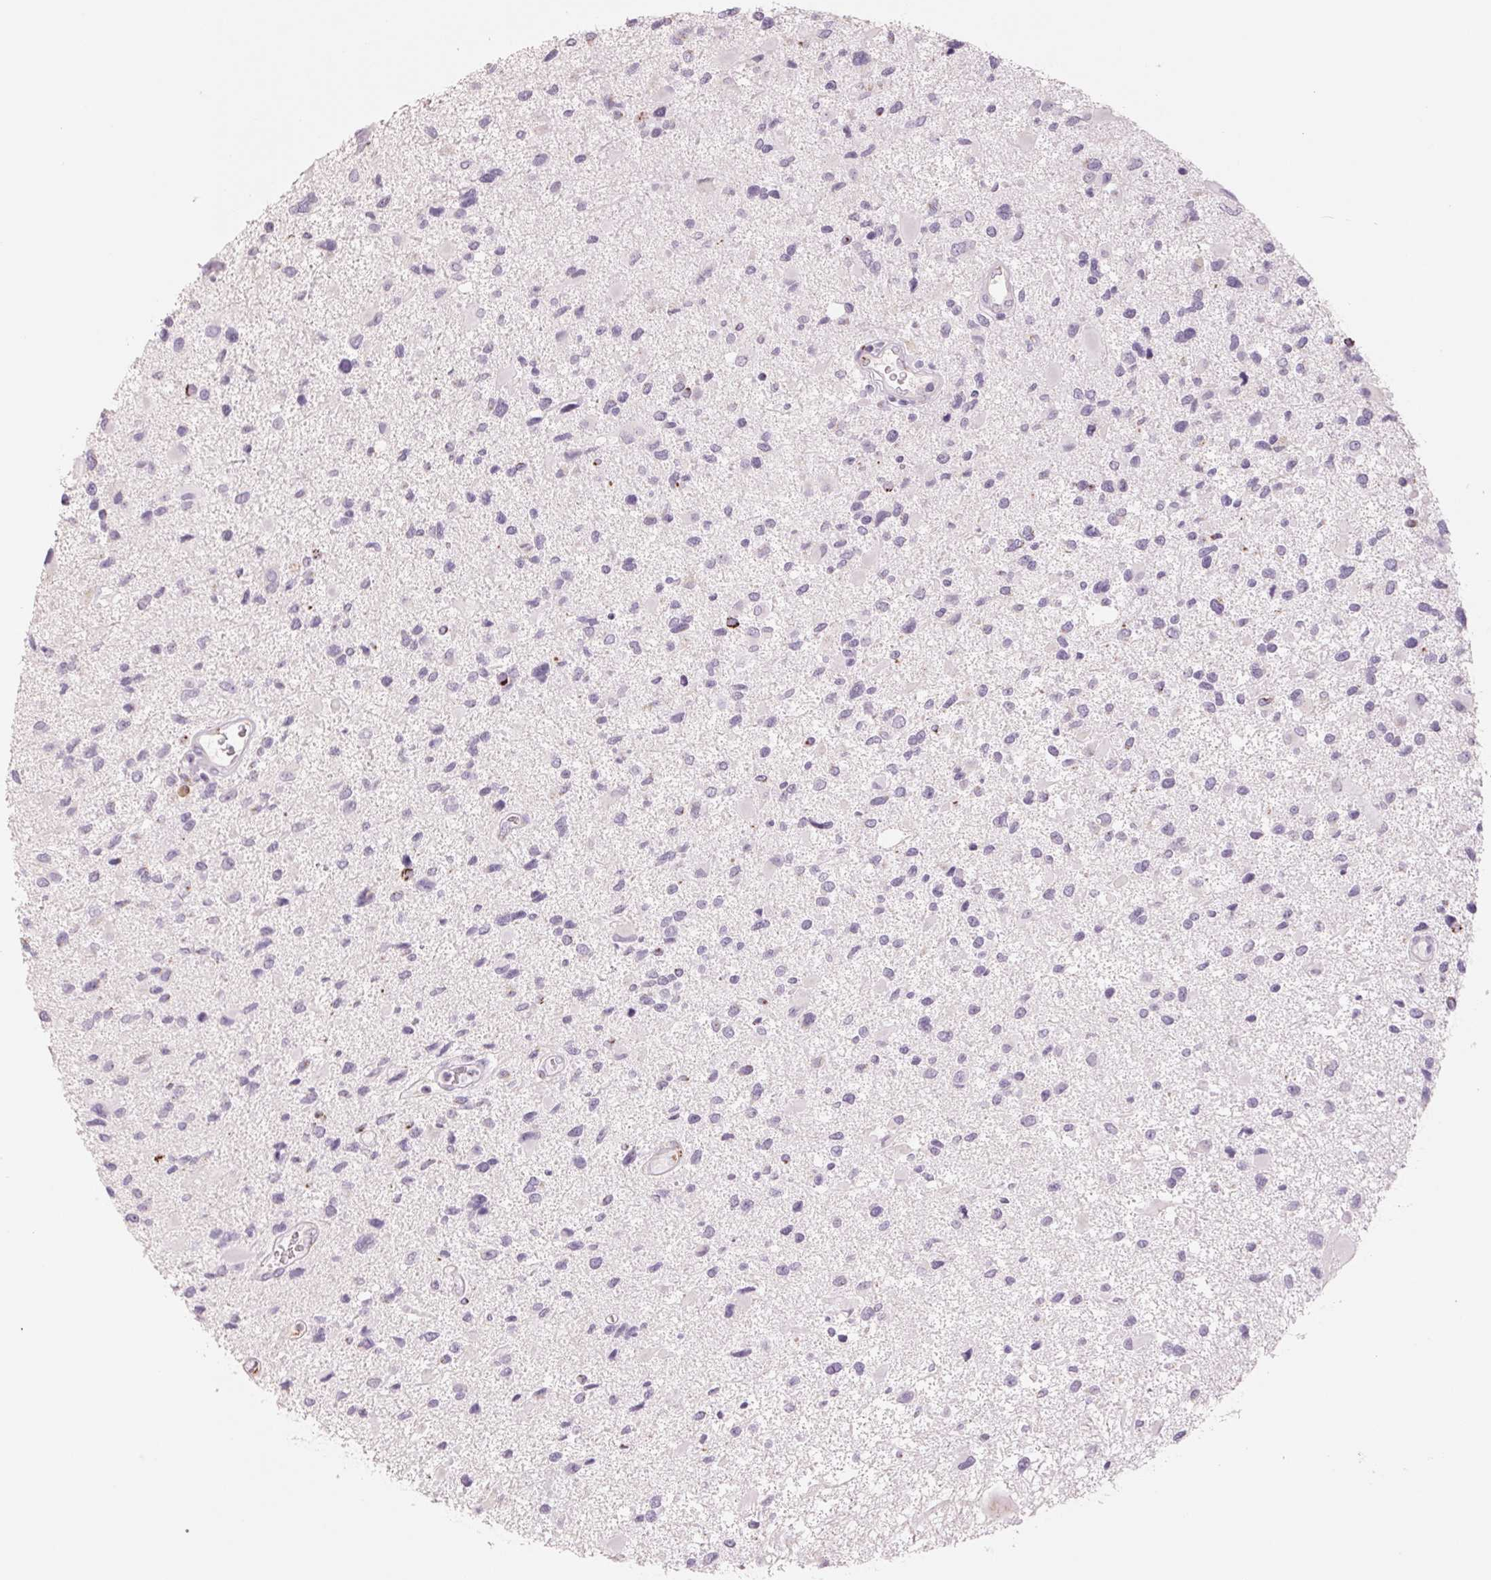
{"staining": {"intensity": "strong", "quantity": "<25%", "location": "cytoplasmic/membranous"}, "tissue": "glioma", "cell_type": "Tumor cells", "image_type": "cancer", "snomed": [{"axis": "morphology", "description": "Glioma, malignant, Low grade"}, {"axis": "topography", "description": "Brain"}], "caption": "The immunohistochemical stain shows strong cytoplasmic/membranous expression in tumor cells of glioma tissue.", "gene": "GALNT7", "patient": {"sex": "female", "age": 32}}